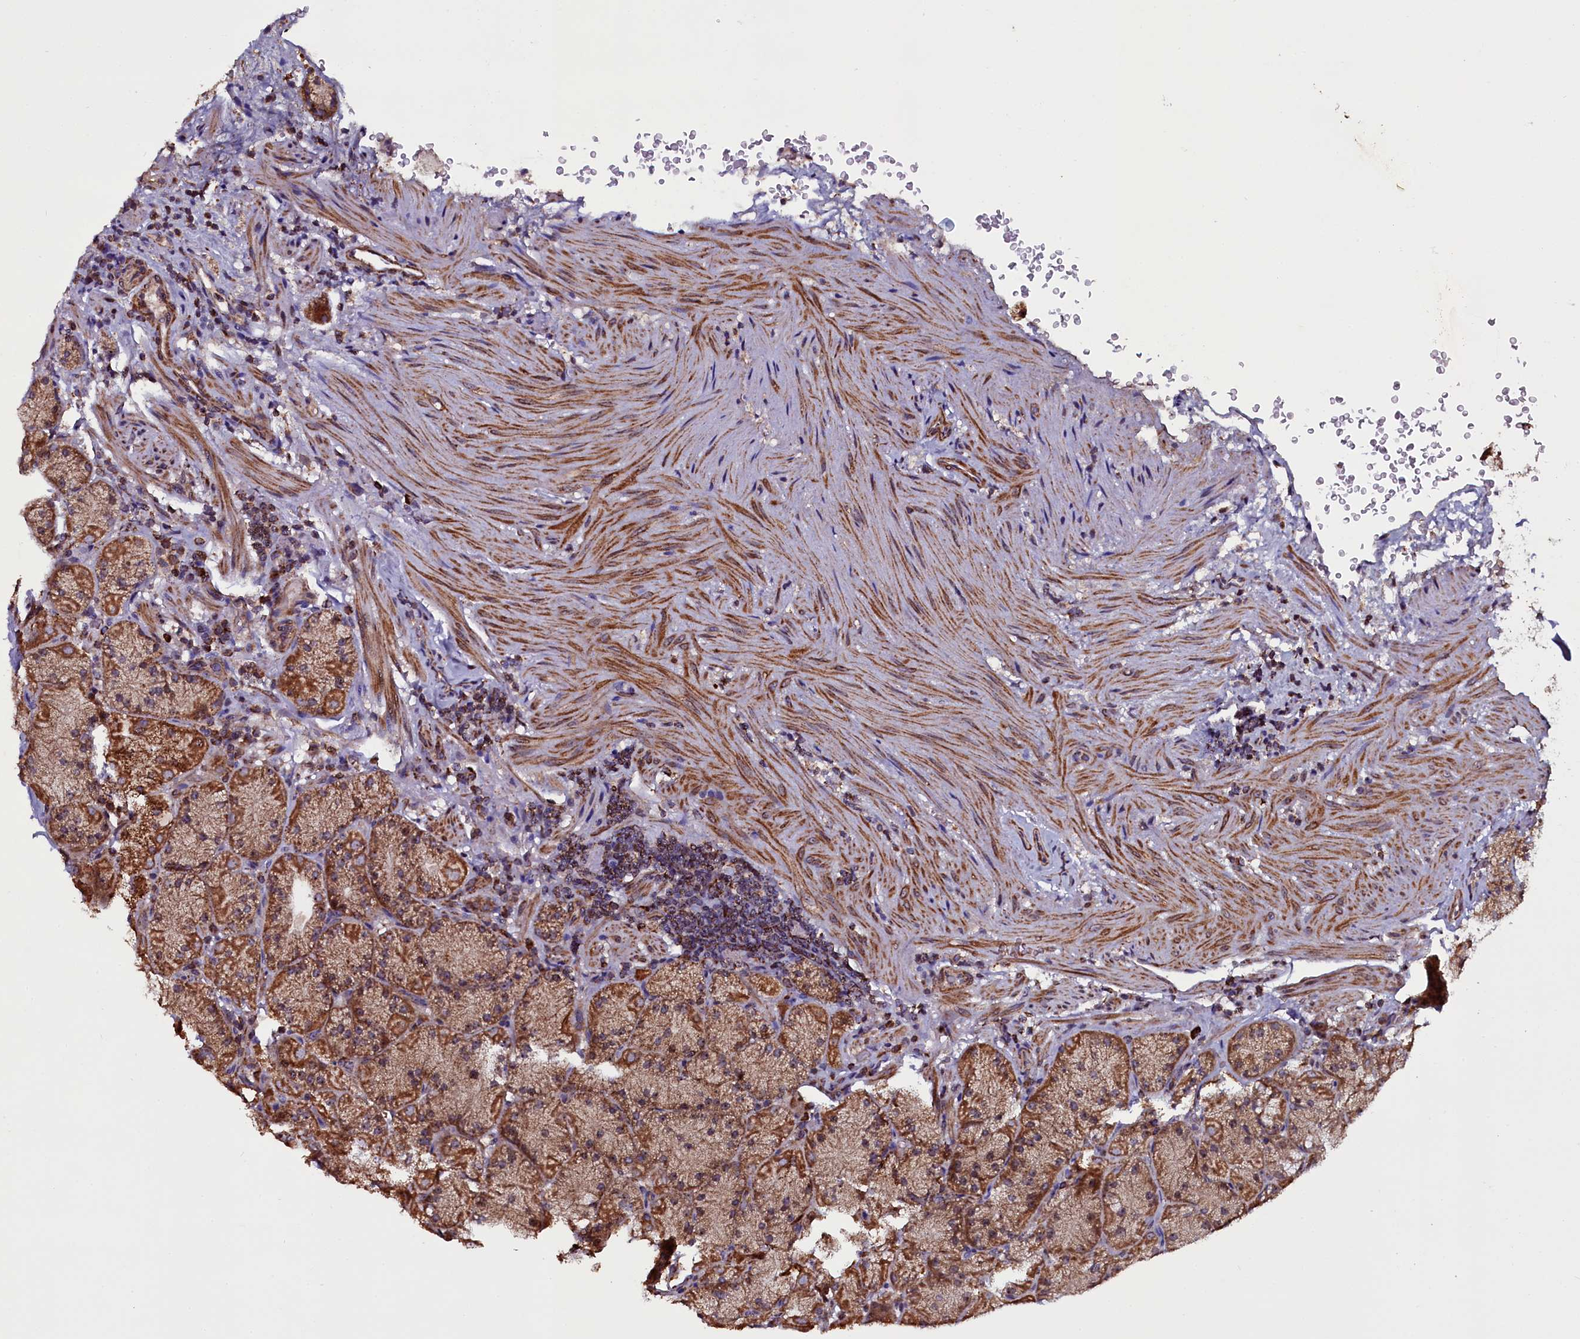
{"staining": {"intensity": "strong", "quantity": ">75%", "location": "cytoplasmic/membranous"}, "tissue": "stomach", "cell_type": "Glandular cells", "image_type": "normal", "snomed": [{"axis": "morphology", "description": "Normal tissue, NOS"}, {"axis": "topography", "description": "Stomach, upper"}, {"axis": "topography", "description": "Stomach, lower"}], "caption": "High-power microscopy captured an immunohistochemistry image of benign stomach, revealing strong cytoplasmic/membranous expression in about >75% of glandular cells. The staining was performed using DAB (3,3'-diaminobenzidine), with brown indicating positive protein expression. Nuclei are stained blue with hematoxylin.", "gene": "NAA80", "patient": {"sex": "male", "age": 80}}